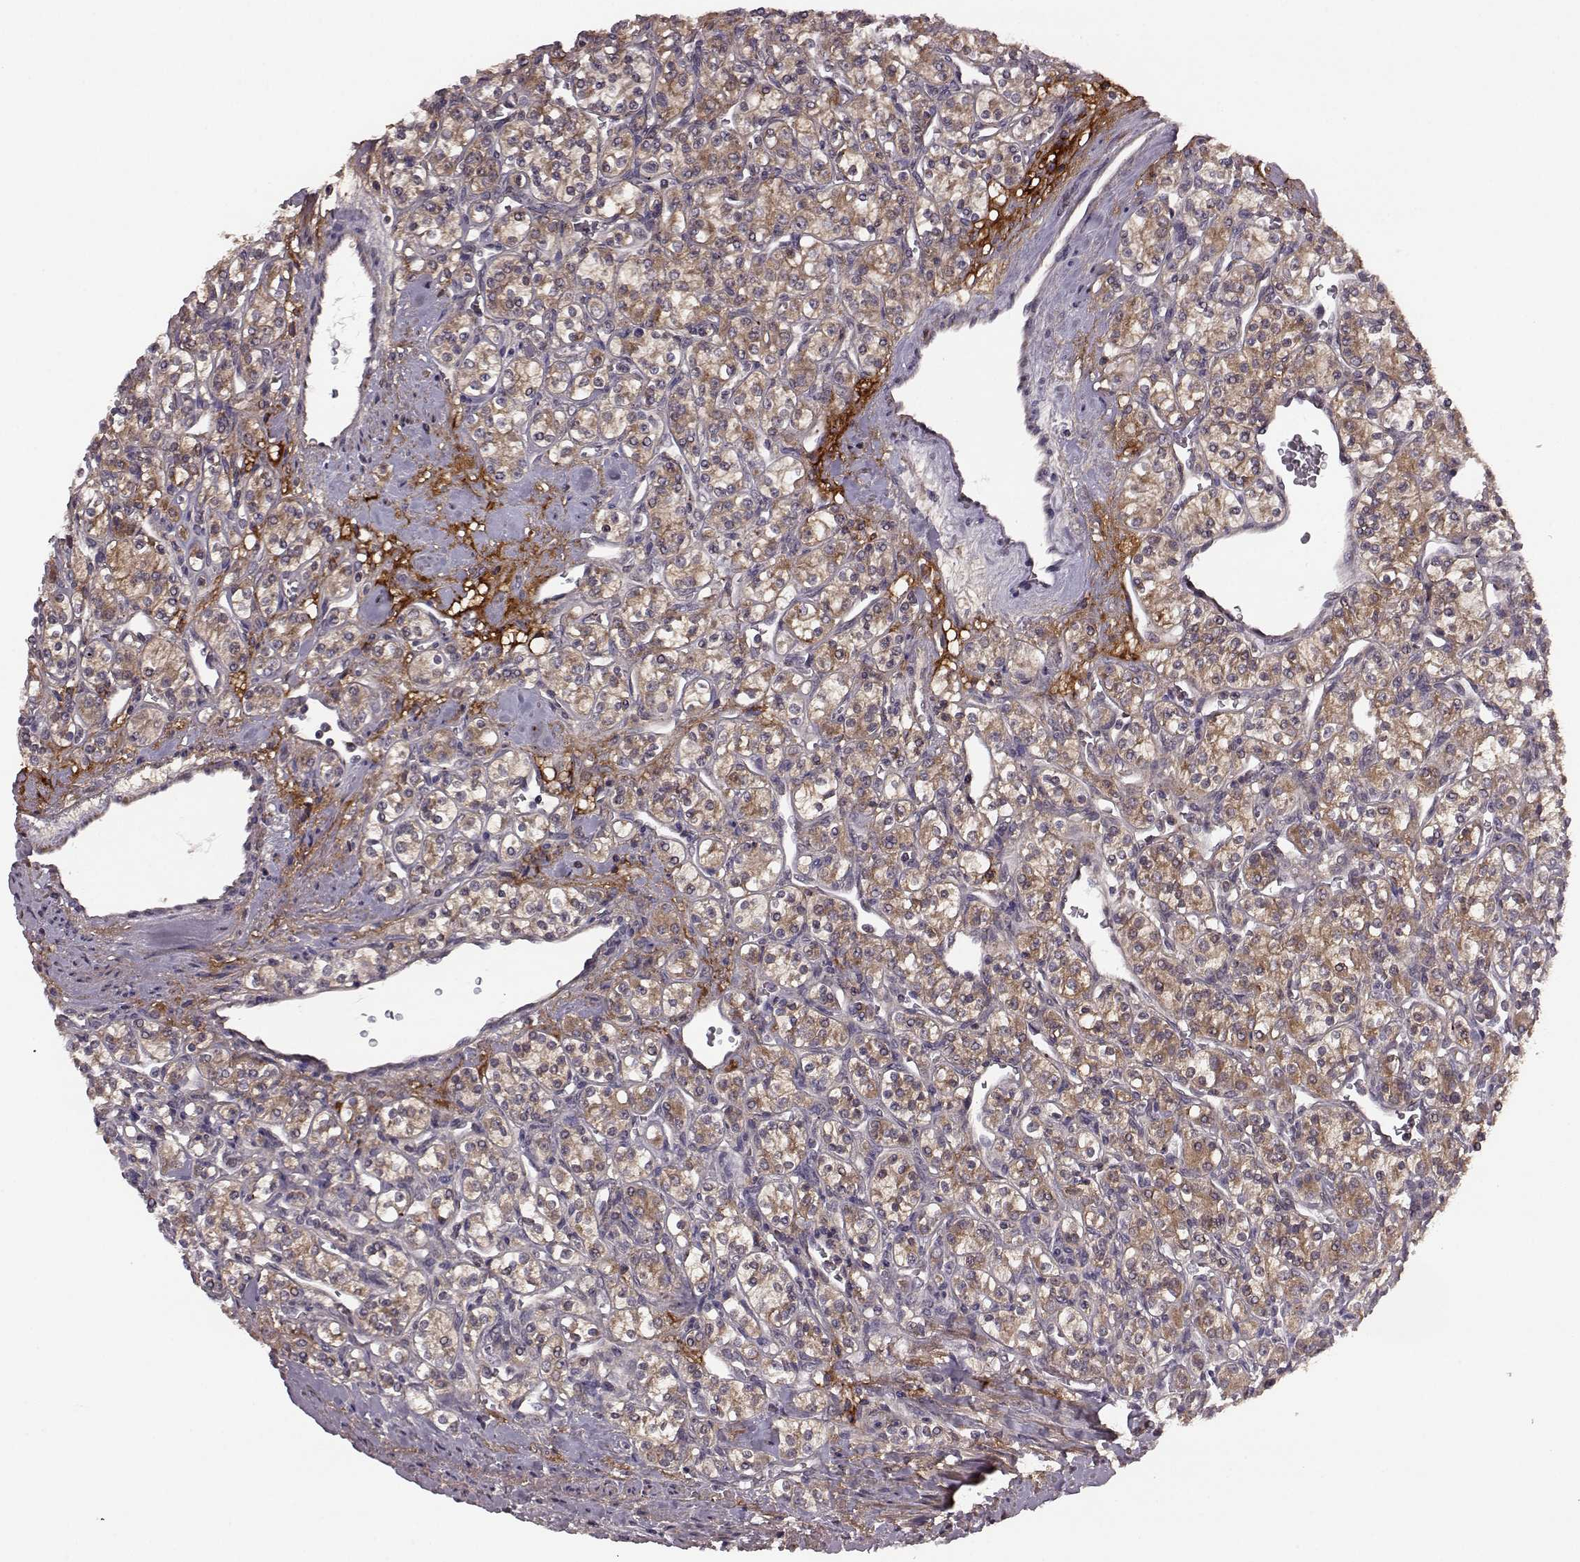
{"staining": {"intensity": "moderate", "quantity": ">75%", "location": "cytoplasmic/membranous"}, "tissue": "renal cancer", "cell_type": "Tumor cells", "image_type": "cancer", "snomed": [{"axis": "morphology", "description": "Adenocarcinoma, NOS"}, {"axis": "topography", "description": "Kidney"}], "caption": "Renal cancer stained for a protein (brown) exhibits moderate cytoplasmic/membranous positive expression in about >75% of tumor cells.", "gene": "FNIP2", "patient": {"sex": "male", "age": 77}}